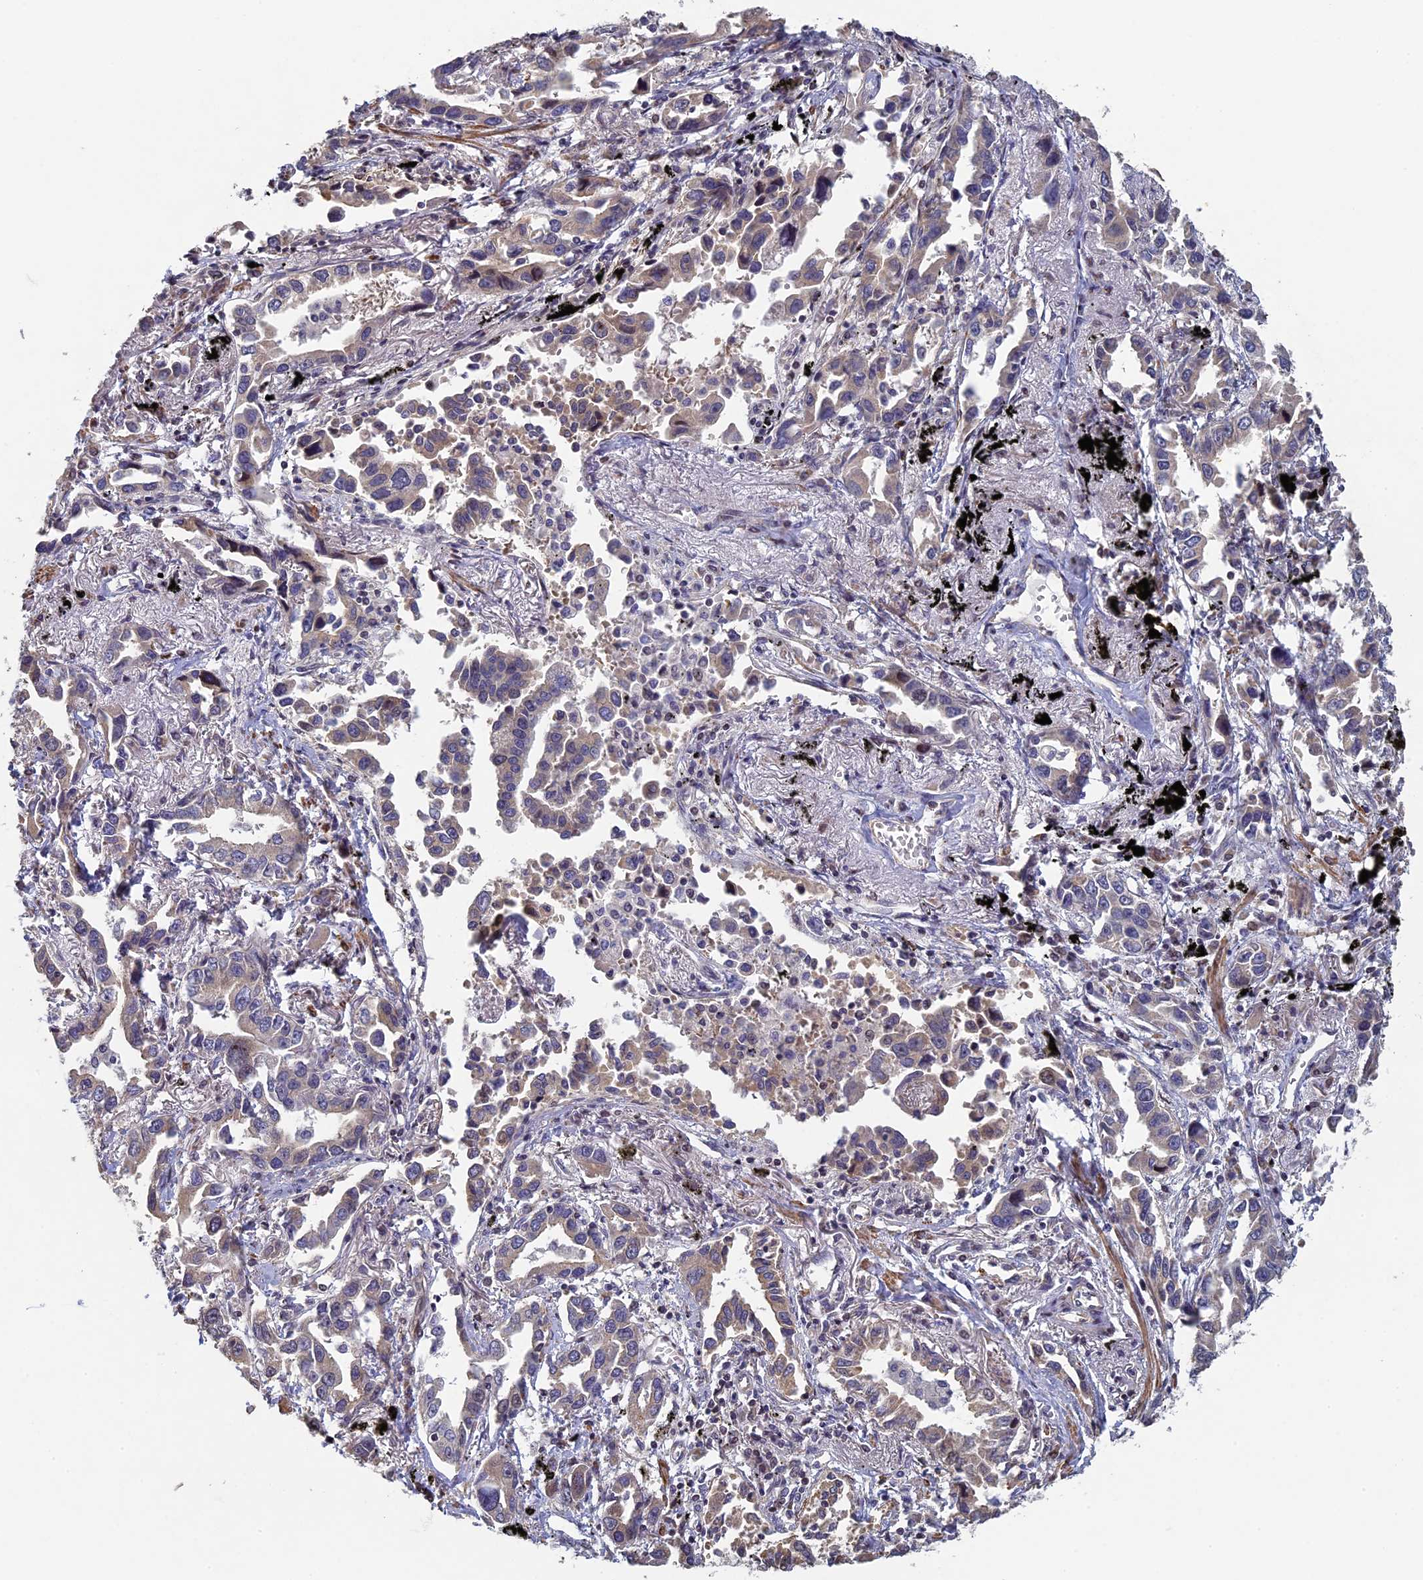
{"staining": {"intensity": "moderate", "quantity": "<25%", "location": "cytoplasmic/membranous"}, "tissue": "lung cancer", "cell_type": "Tumor cells", "image_type": "cancer", "snomed": [{"axis": "morphology", "description": "Adenocarcinoma, NOS"}, {"axis": "topography", "description": "Lung"}], "caption": "This micrograph demonstrates lung cancer (adenocarcinoma) stained with immunohistochemistry (IHC) to label a protein in brown. The cytoplasmic/membranous of tumor cells show moderate positivity for the protein. Nuclei are counter-stained blue.", "gene": "DIXDC1", "patient": {"sex": "male", "age": 67}}